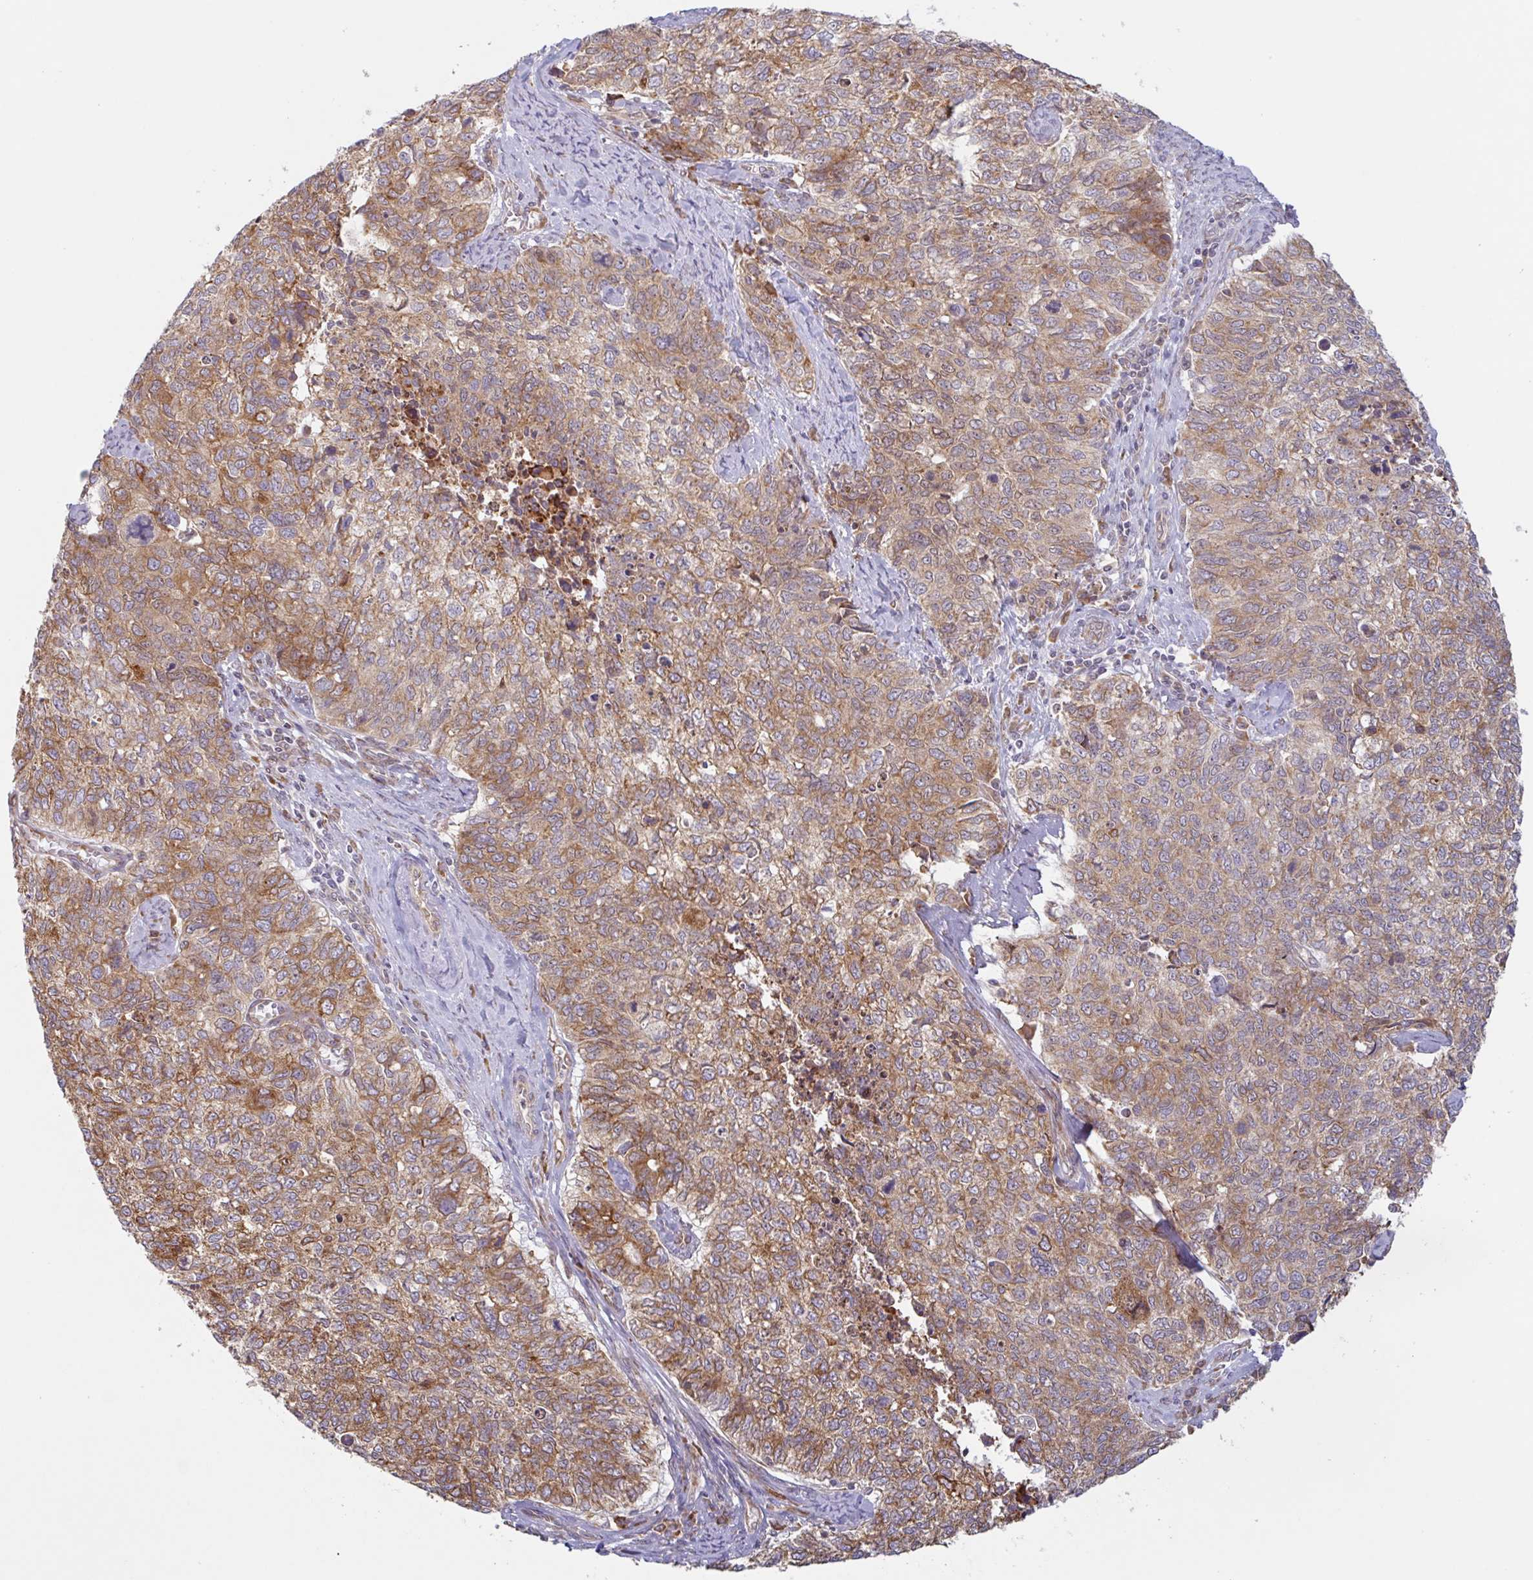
{"staining": {"intensity": "moderate", "quantity": ">75%", "location": "cytoplasmic/membranous"}, "tissue": "cervical cancer", "cell_type": "Tumor cells", "image_type": "cancer", "snomed": [{"axis": "morphology", "description": "Adenocarcinoma, NOS"}, {"axis": "topography", "description": "Cervix"}], "caption": "Immunohistochemistry histopathology image of cervical adenocarcinoma stained for a protein (brown), which reveals medium levels of moderate cytoplasmic/membranous expression in approximately >75% of tumor cells.", "gene": "RIT1", "patient": {"sex": "female", "age": 63}}